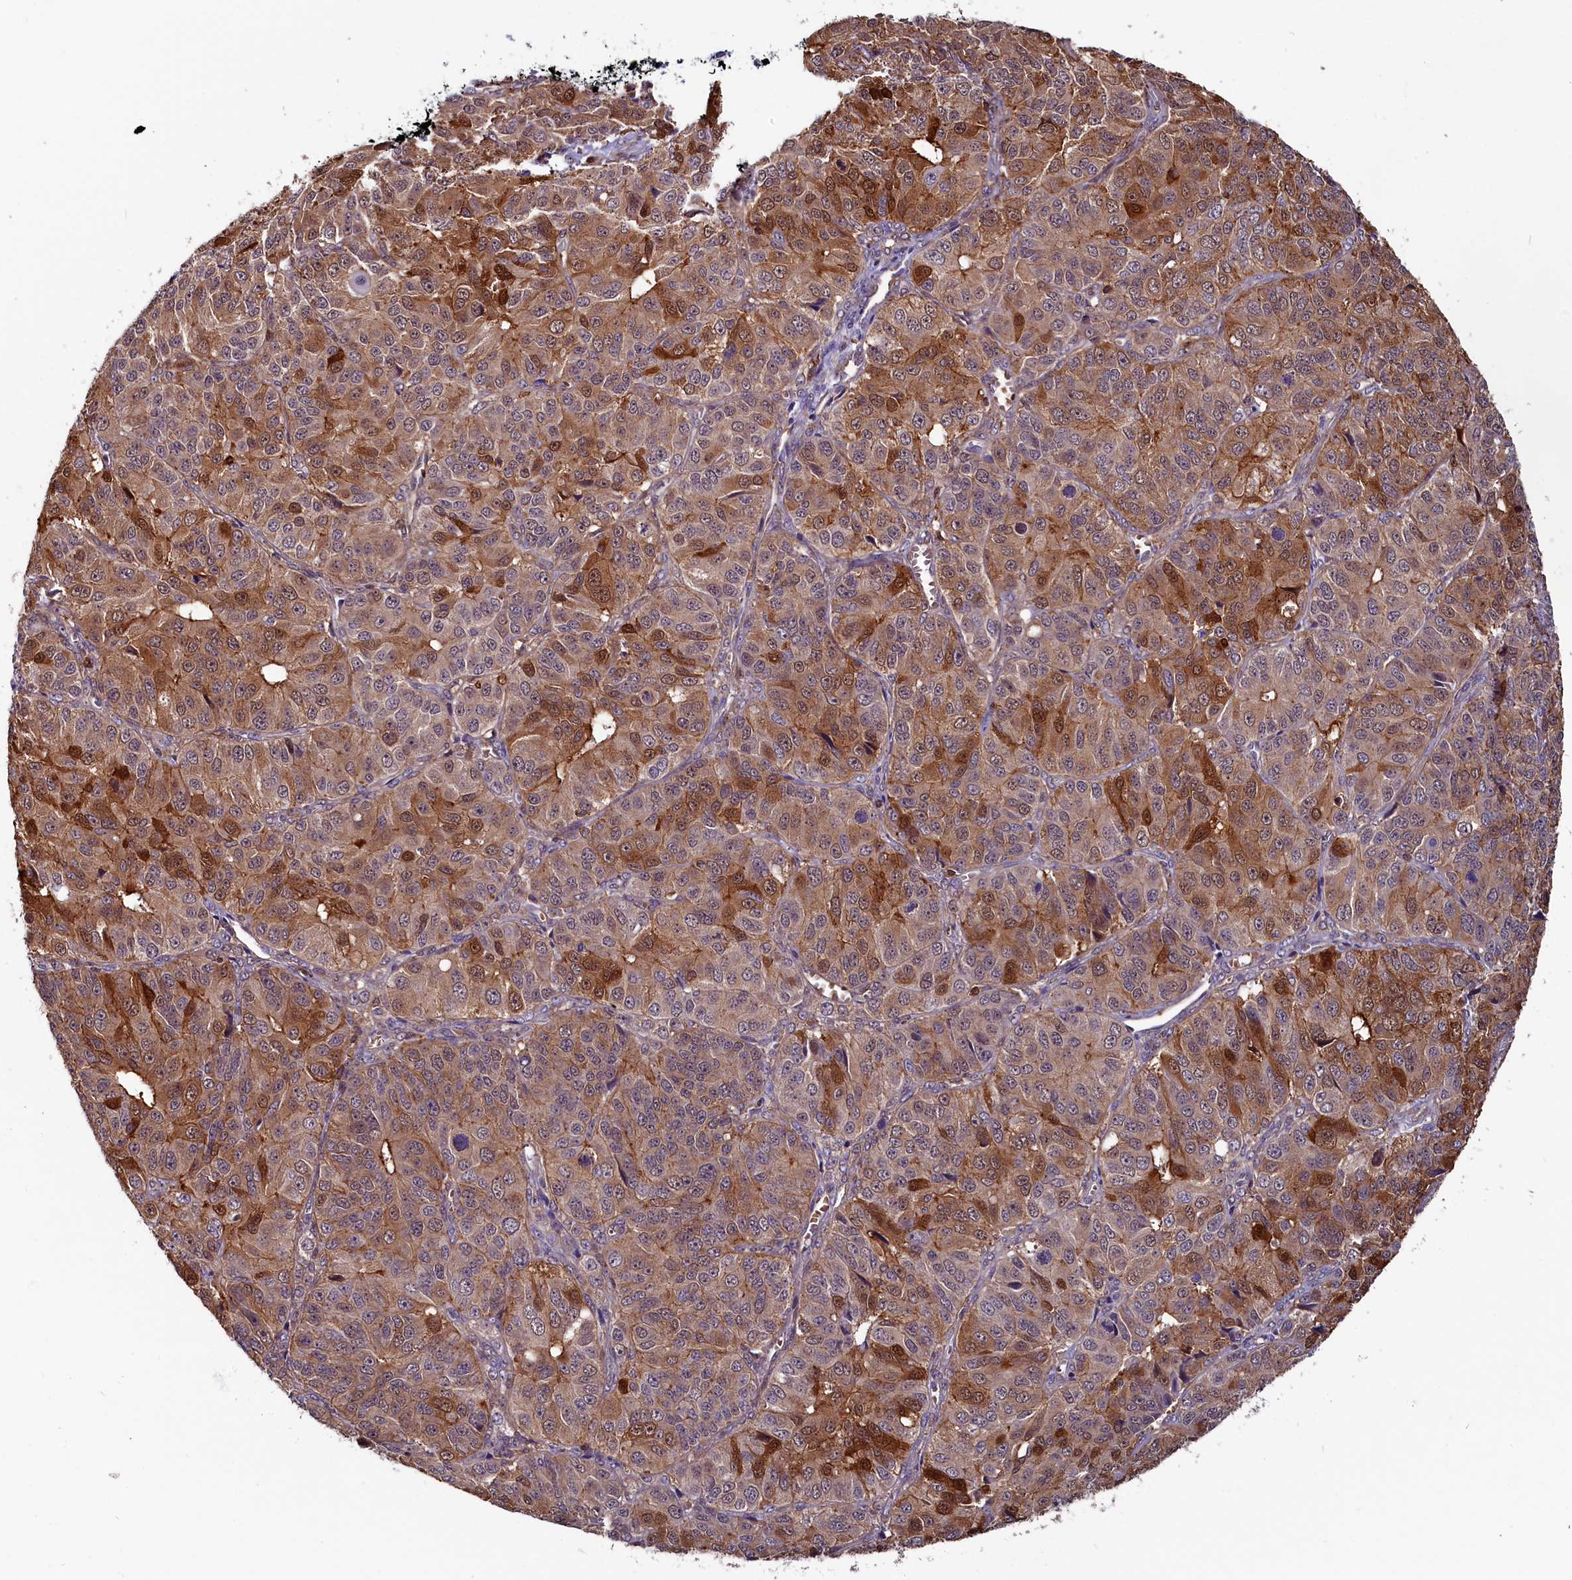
{"staining": {"intensity": "strong", "quantity": "25%-75%", "location": "cytoplasmic/membranous"}, "tissue": "ovarian cancer", "cell_type": "Tumor cells", "image_type": "cancer", "snomed": [{"axis": "morphology", "description": "Carcinoma, endometroid"}, {"axis": "topography", "description": "Ovary"}], "caption": "DAB (3,3'-diaminobenzidine) immunohistochemical staining of ovarian cancer (endometroid carcinoma) demonstrates strong cytoplasmic/membranous protein expression in approximately 25%-75% of tumor cells. The protein is shown in brown color, while the nuclei are stained blue.", "gene": "CIAPIN1", "patient": {"sex": "female", "age": 51}}